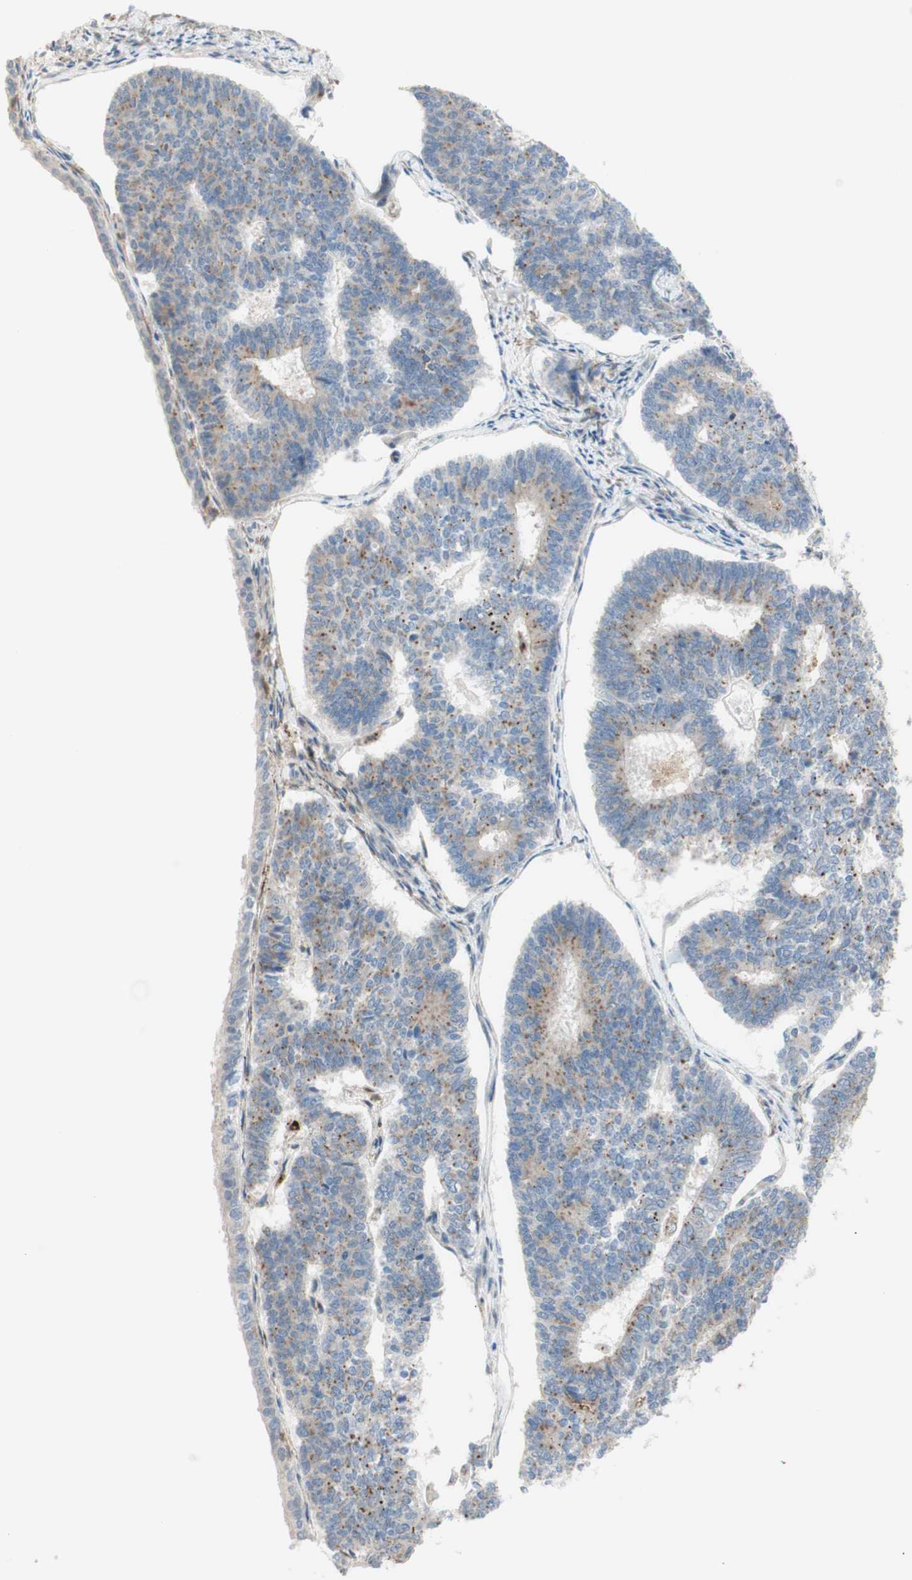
{"staining": {"intensity": "moderate", "quantity": "25%-75%", "location": "cytoplasmic/membranous"}, "tissue": "endometrial cancer", "cell_type": "Tumor cells", "image_type": "cancer", "snomed": [{"axis": "morphology", "description": "Adenocarcinoma, NOS"}, {"axis": "topography", "description": "Endometrium"}], "caption": "Moderate cytoplasmic/membranous protein positivity is appreciated in approximately 25%-75% of tumor cells in endometrial cancer.", "gene": "GAPT", "patient": {"sex": "female", "age": 70}}